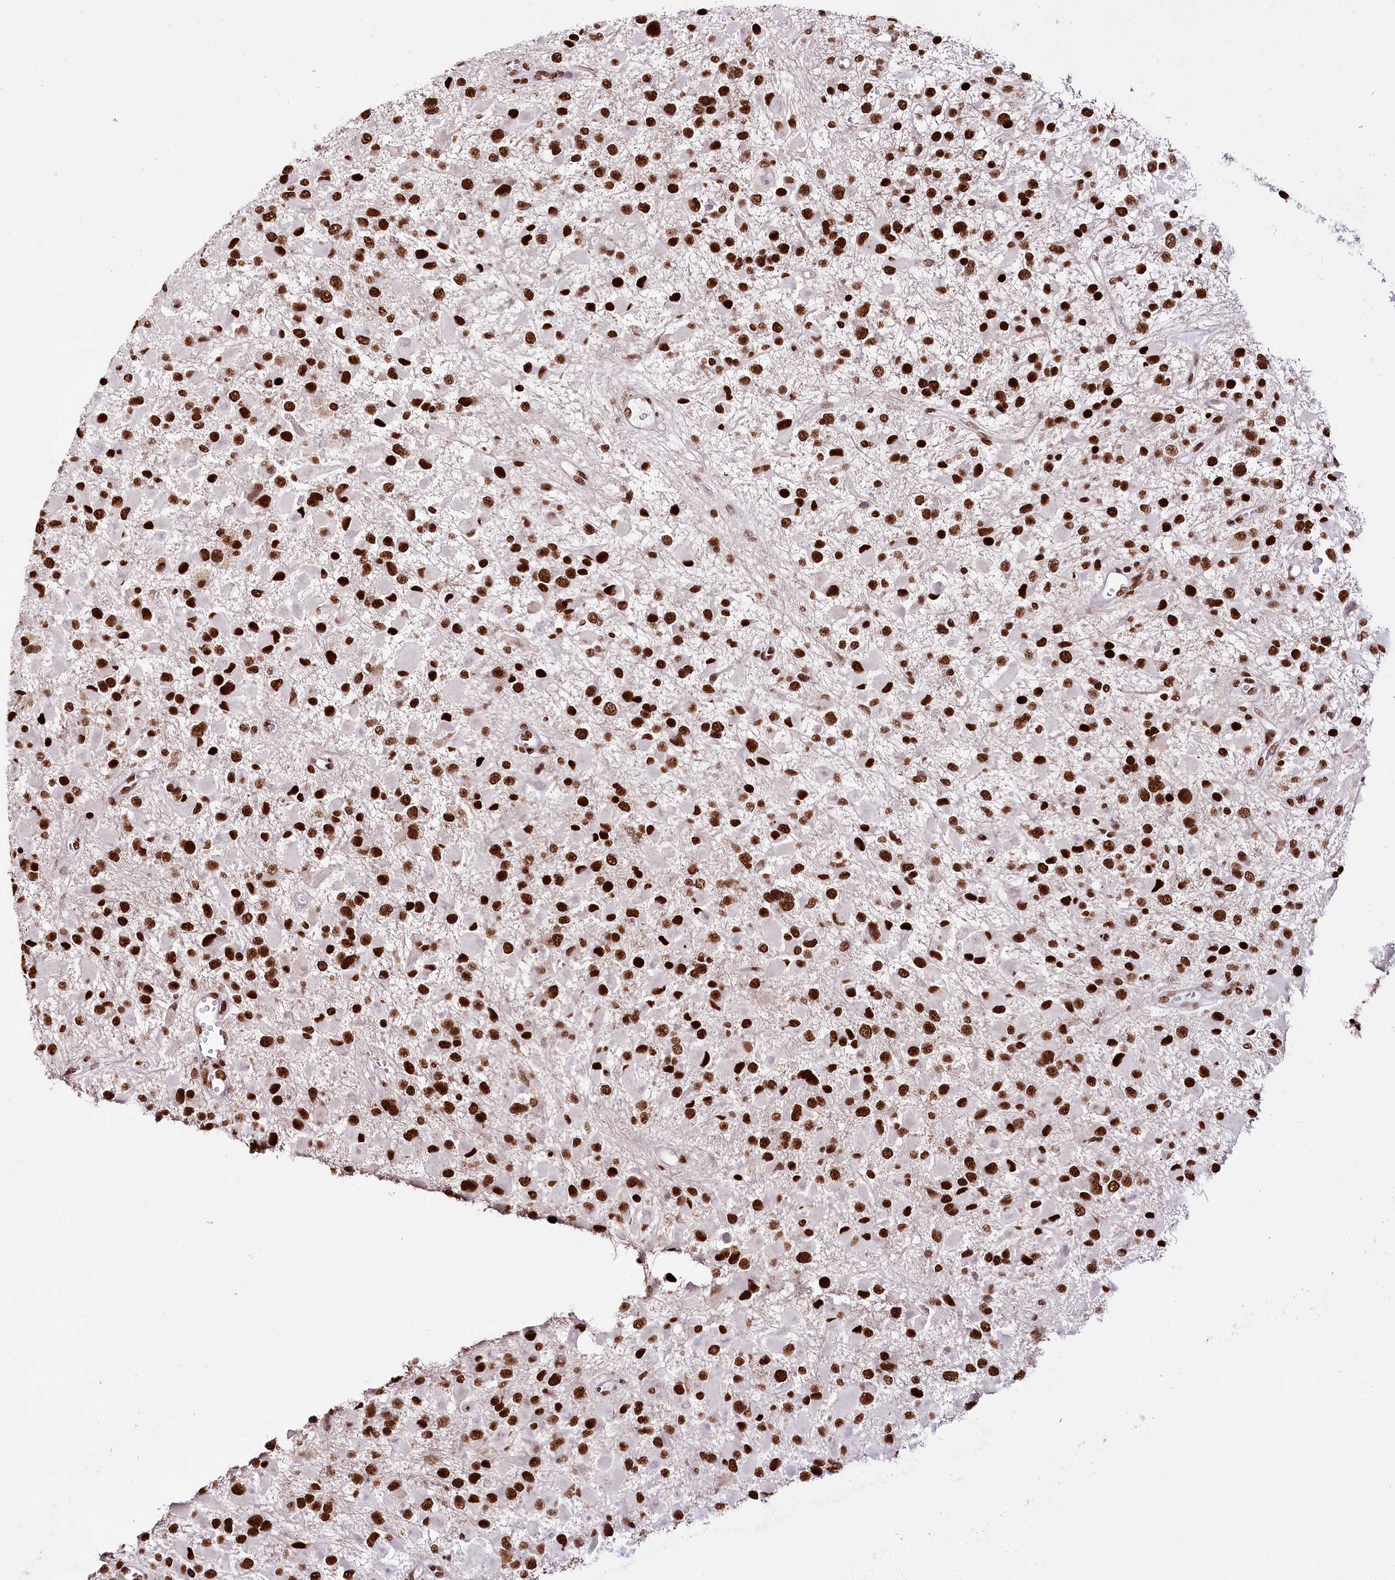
{"staining": {"intensity": "strong", "quantity": ">75%", "location": "nuclear"}, "tissue": "glioma", "cell_type": "Tumor cells", "image_type": "cancer", "snomed": [{"axis": "morphology", "description": "Glioma, malignant, High grade"}, {"axis": "topography", "description": "Brain"}], "caption": "Tumor cells reveal strong nuclear expression in about >75% of cells in malignant glioma (high-grade).", "gene": "SMARCE1", "patient": {"sex": "male", "age": 53}}